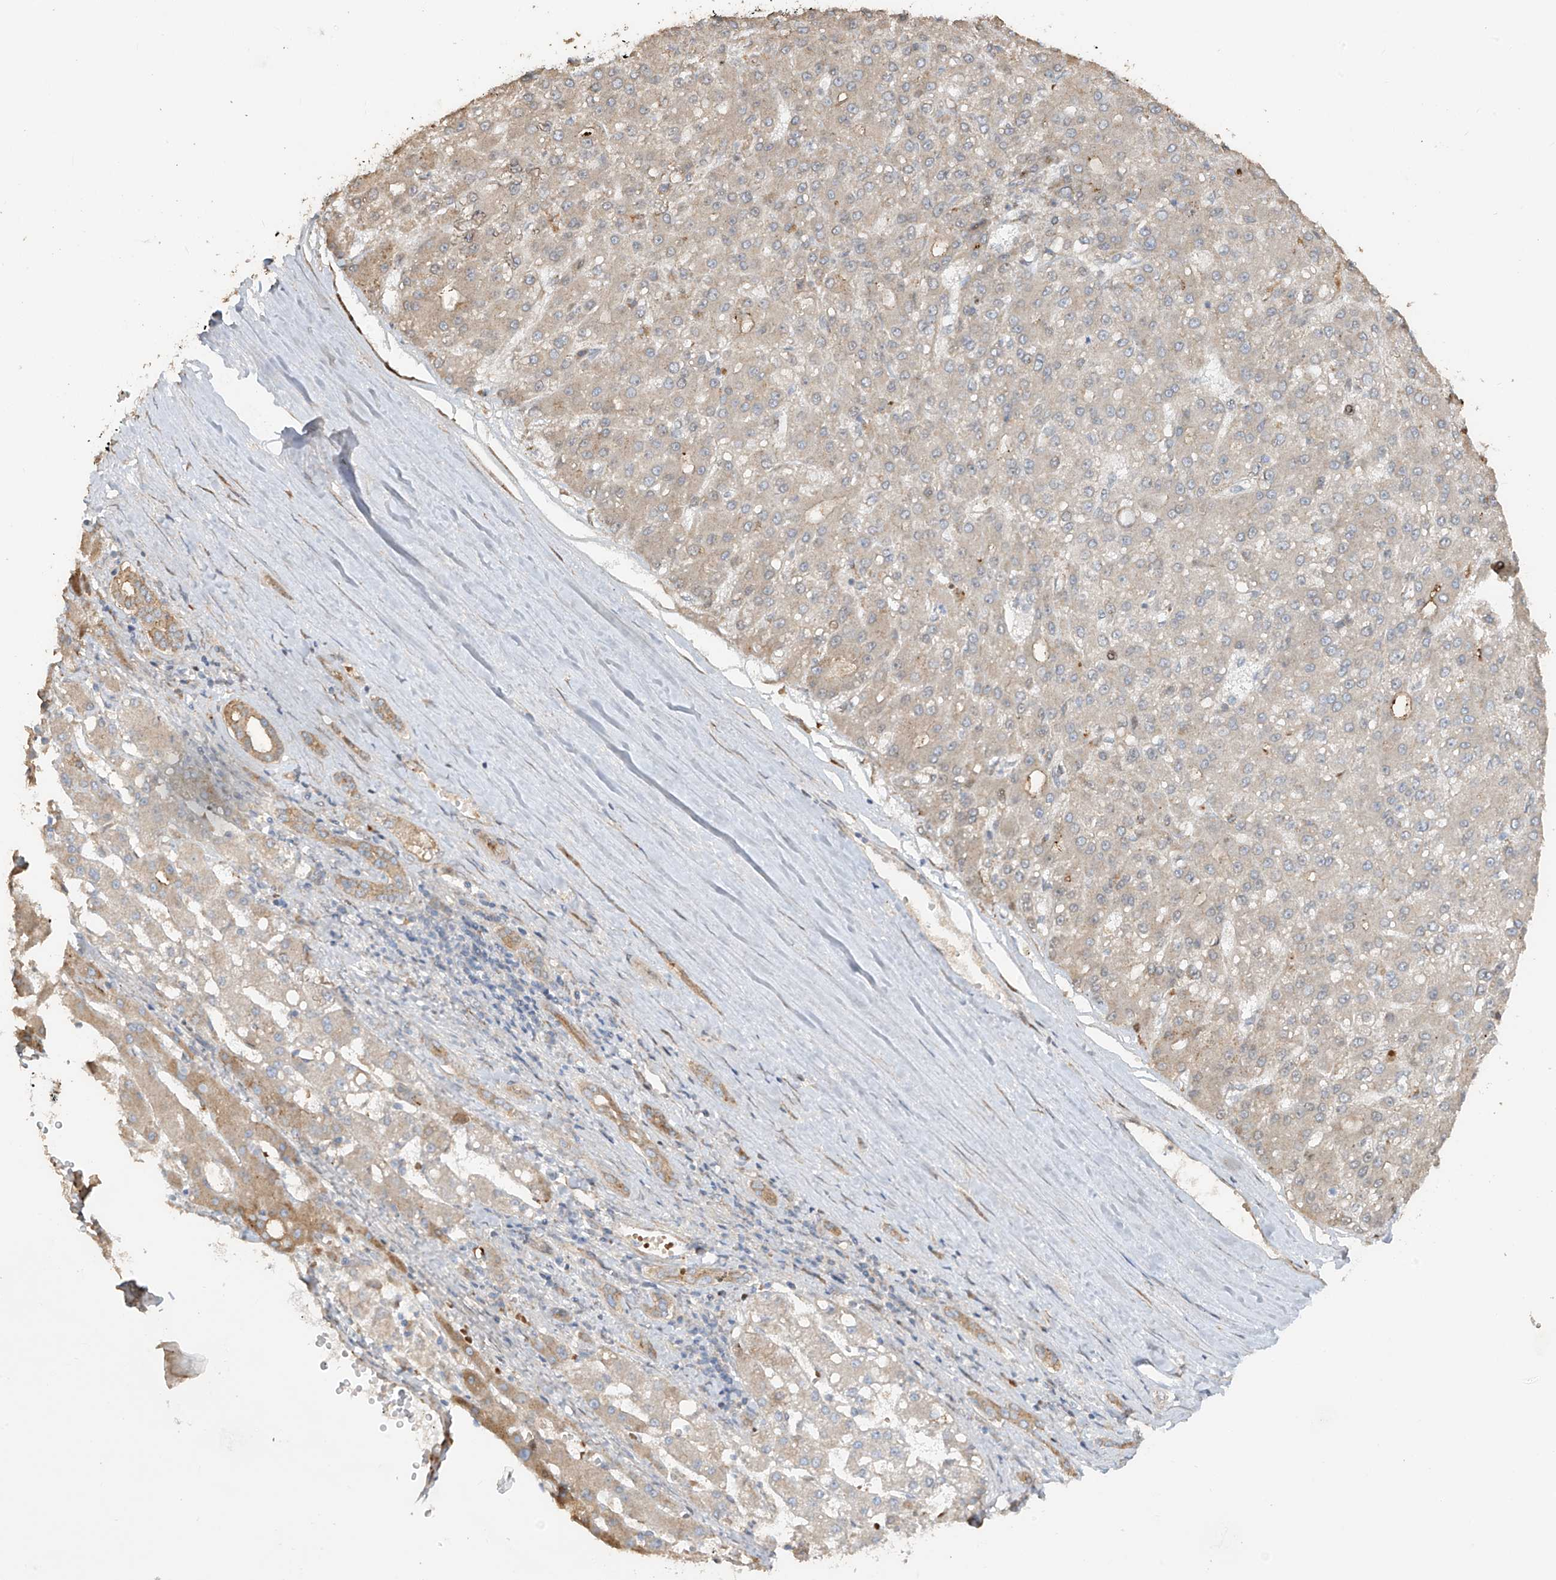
{"staining": {"intensity": "weak", "quantity": "25%-75%", "location": "cytoplasmic/membranous"}, "tissue": "liver cancer", "cell_type": "Tumor cells", "image_type": "cancer", "snomed": [{"axis": "morphology", "description": "Carcinoma, Hepatocellular, NOS"}, {"axis": "topography", "description": "Liver"}], "caption": "IHC (DAB) staining of human liver cancer (hepatocellular carcinoma) exhibits weak cytoplasmic/membranous protein positivity in about 25%-75% of tumor cells. The staining is performed using DAB (3,3'-diaminobenzidine) brown chromogen to label protein expression. The nuclei are counter-stained blue using hematoxylin.", "gene": "ABTB1", "patient": {"sex": "male", "age": 67}}